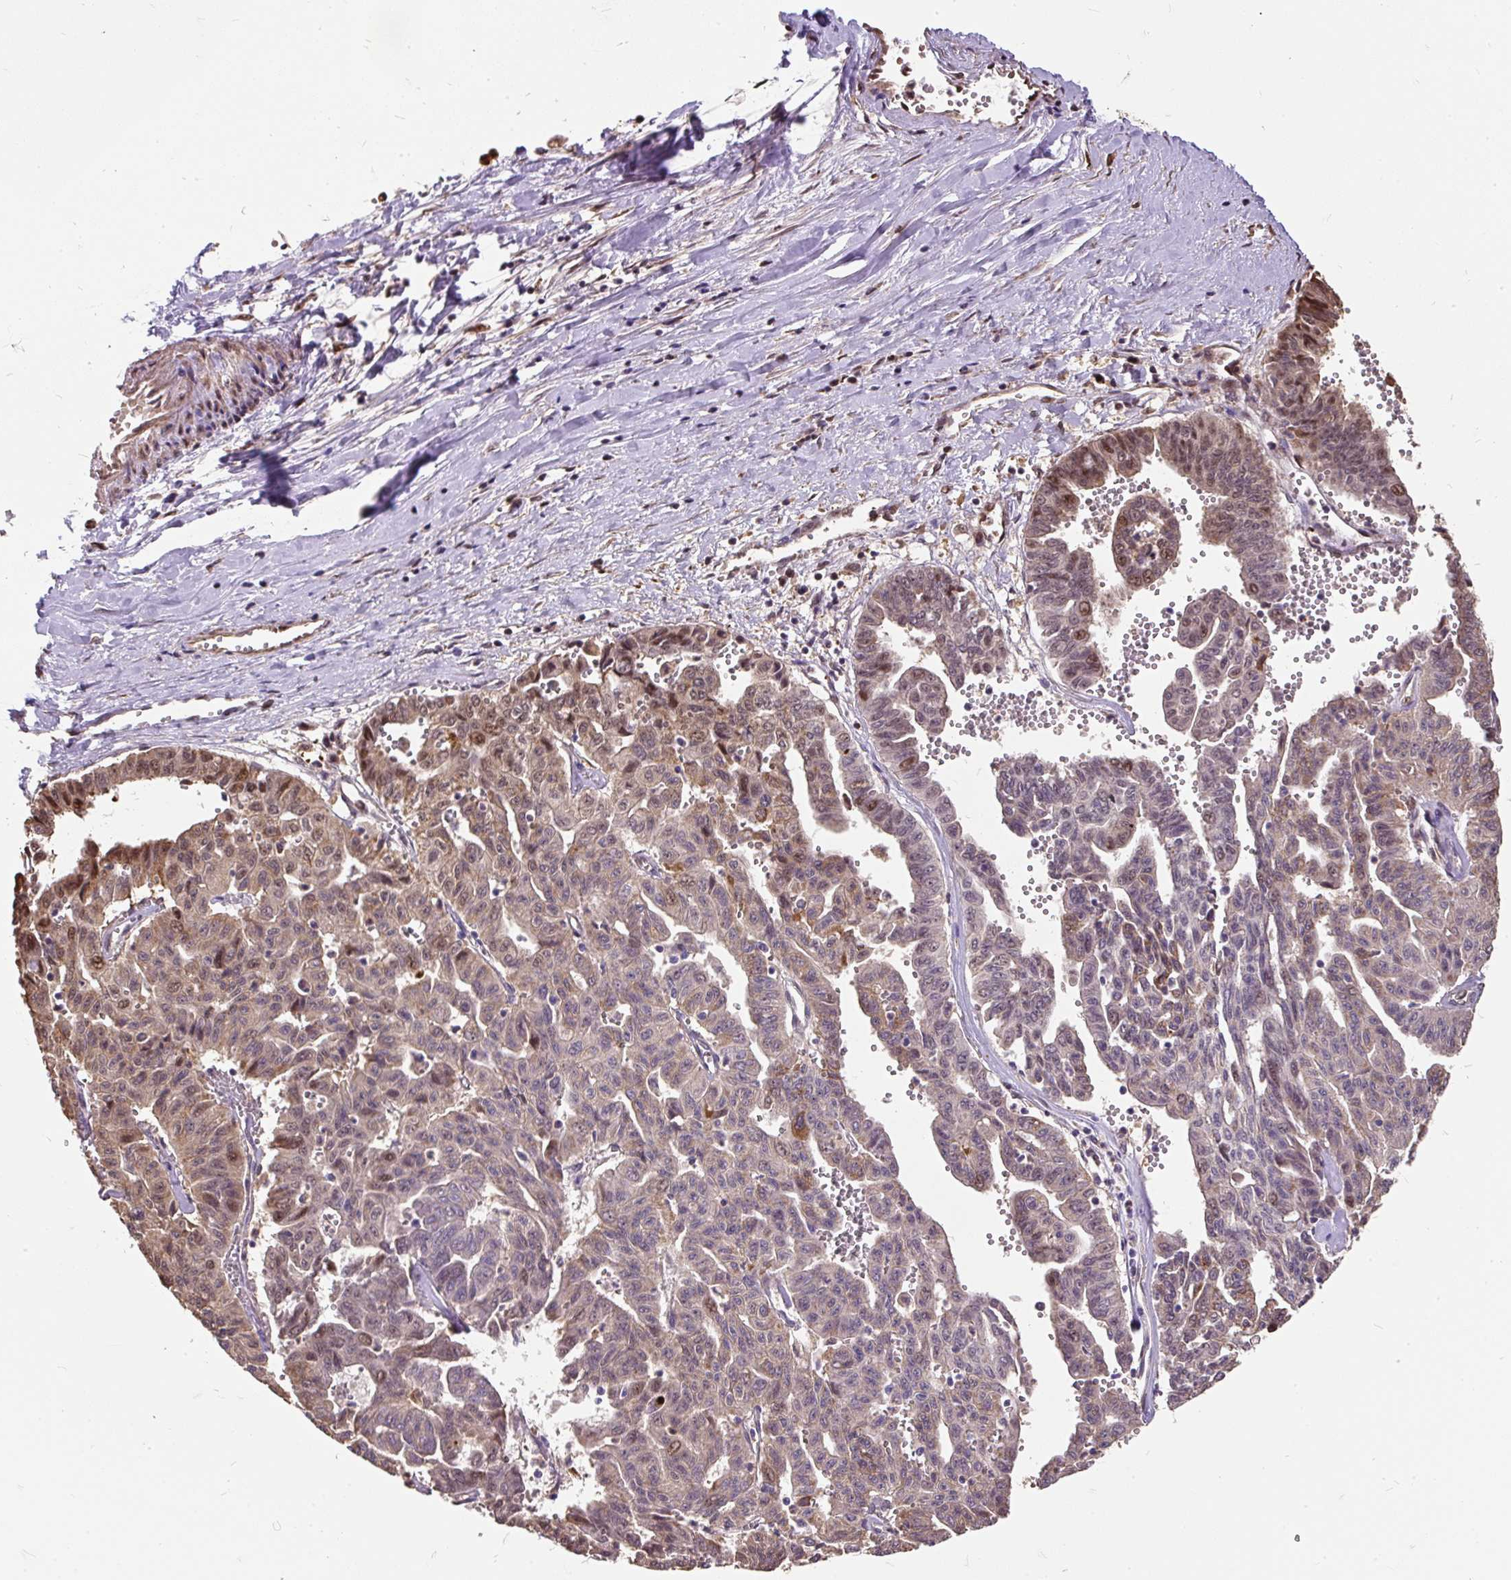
{"staining": {"intensity": "weak", "quantity": "25%-75%", "location": "cytoplasmic/membranous,nuclear"}, "tissue": "liver cancer", "cell_type": "Tumor cells", "image_type": "cancer", "snomed": [{"axis": "morphology", "description": "Cholangiocarcinoma"}, {"axis": "topography", "description": "Liver"}], "caption": "A brown stain shows weak cytoplasmic/membranous and nuclear staining of a protein in human liver cholangiocarcinoma tumor cells.", "gene": "PUS7L", "patient": {"sex": "female", "age": 77}}